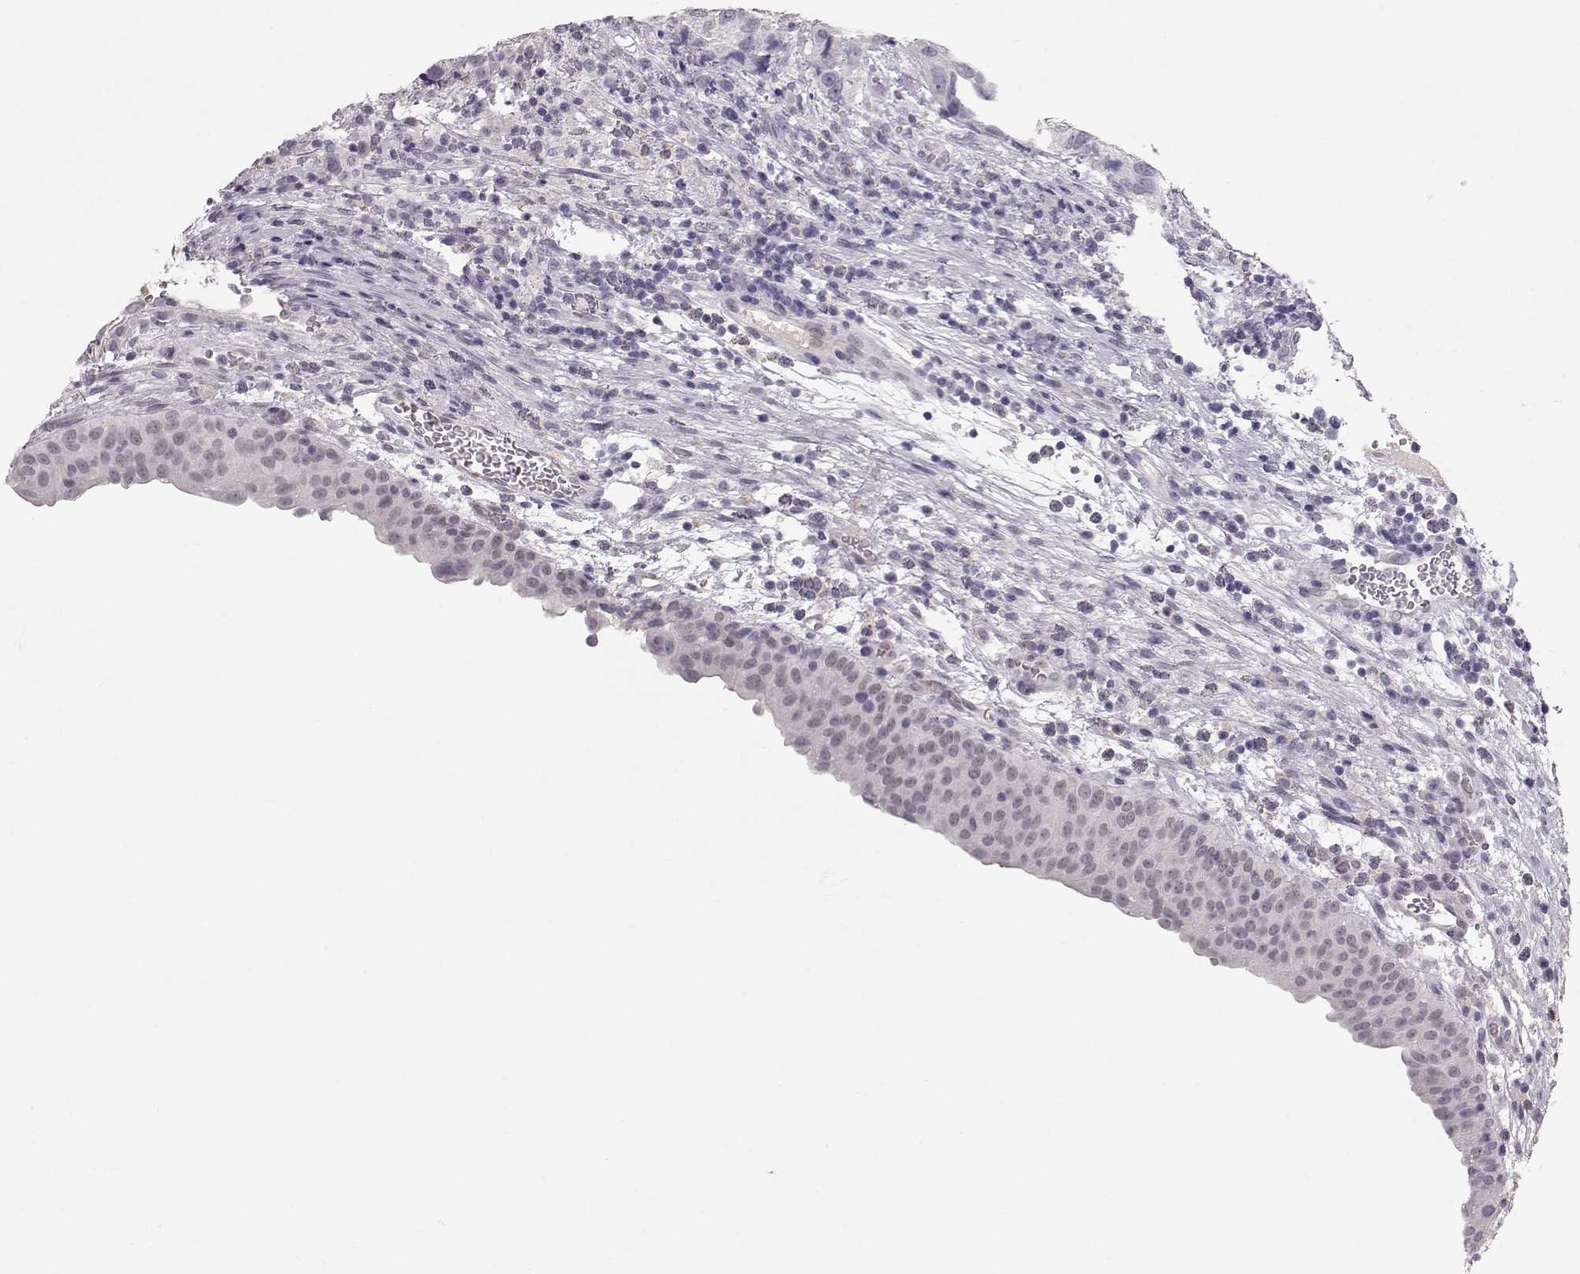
{"staining": {"intensity": "negative", "quantity": "none", "location": "none"}, "tissue": "urothelial cancer", "cell_type": "Tumor cells", "image_type": "cancer", "snomed": [{"axis": "morphology", "description": "Urothelial carcinoma, High grade"}, {"axis": "topography", "description": "Urinary bladder"}], "caption": "IHC of high-grade urothelial carcinoma demonstrates no staining in tumor cells. (Stains: DAB immunohistochemistry with hematoxylin counter stain, Microscopy: brightfield microscopy at high magnification).", "gene": "POU1F1", "patient": {"sex": "male", "age": 60}}